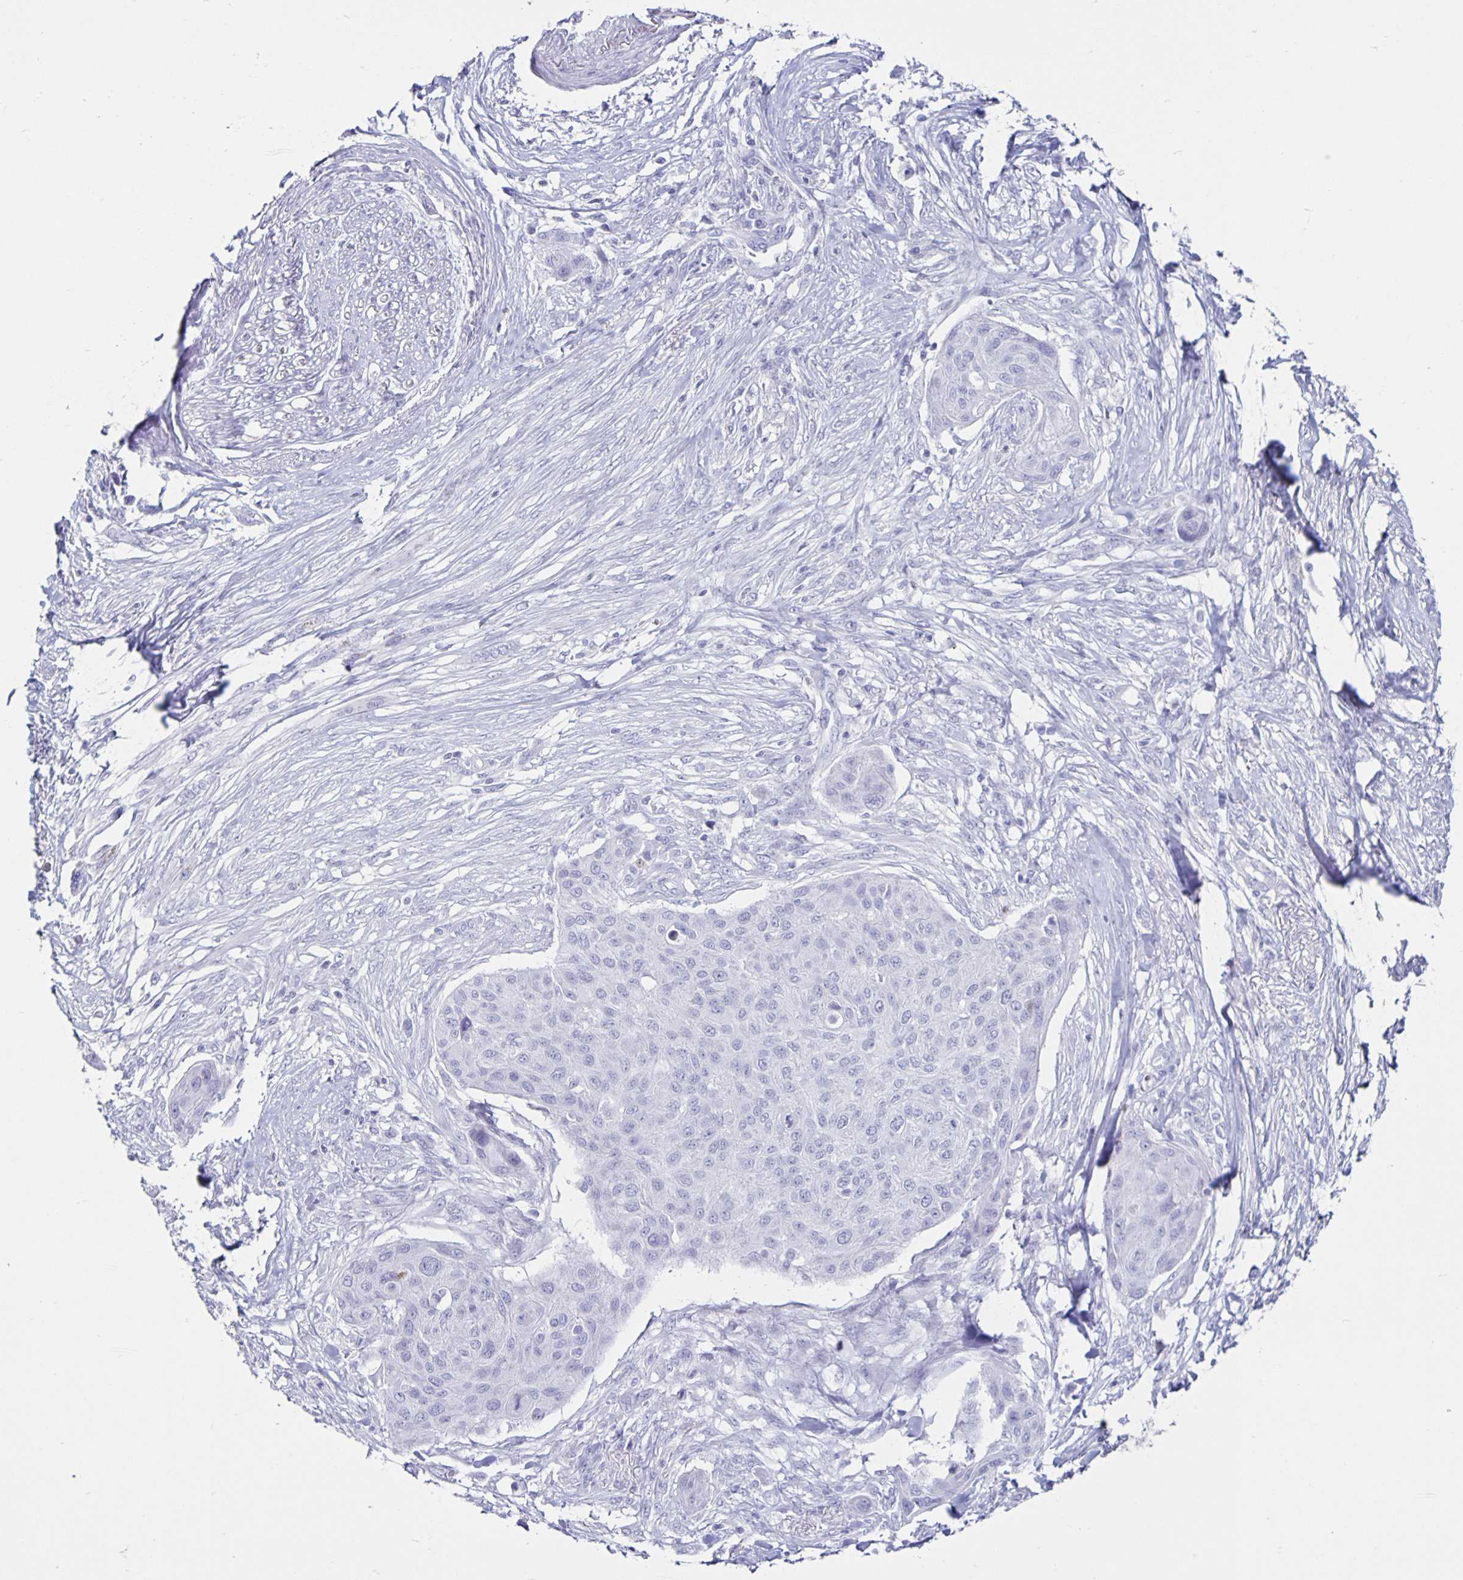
{"staining": {"intensity": "negative", "quantity": "none", "location": "none"}, "tissue": "skin cancer", "cell_type": "Tumor cells", "image_type": "cancer", "snomed": [{"axis": "morphology", "description": "Squamous cell carcinoma, NOS"}, {"axis": "topography", "description": "Skin"}], "caption": "High magnification brightfield microscopy of skin cancer (squamous cell carcinoma) stained with DAB (brown) and counterstained with hematoxylin (blue): tumor cells show no significant expression.", "gene": "CT45A5", "patient": {"sex": "female", "age": 87}}